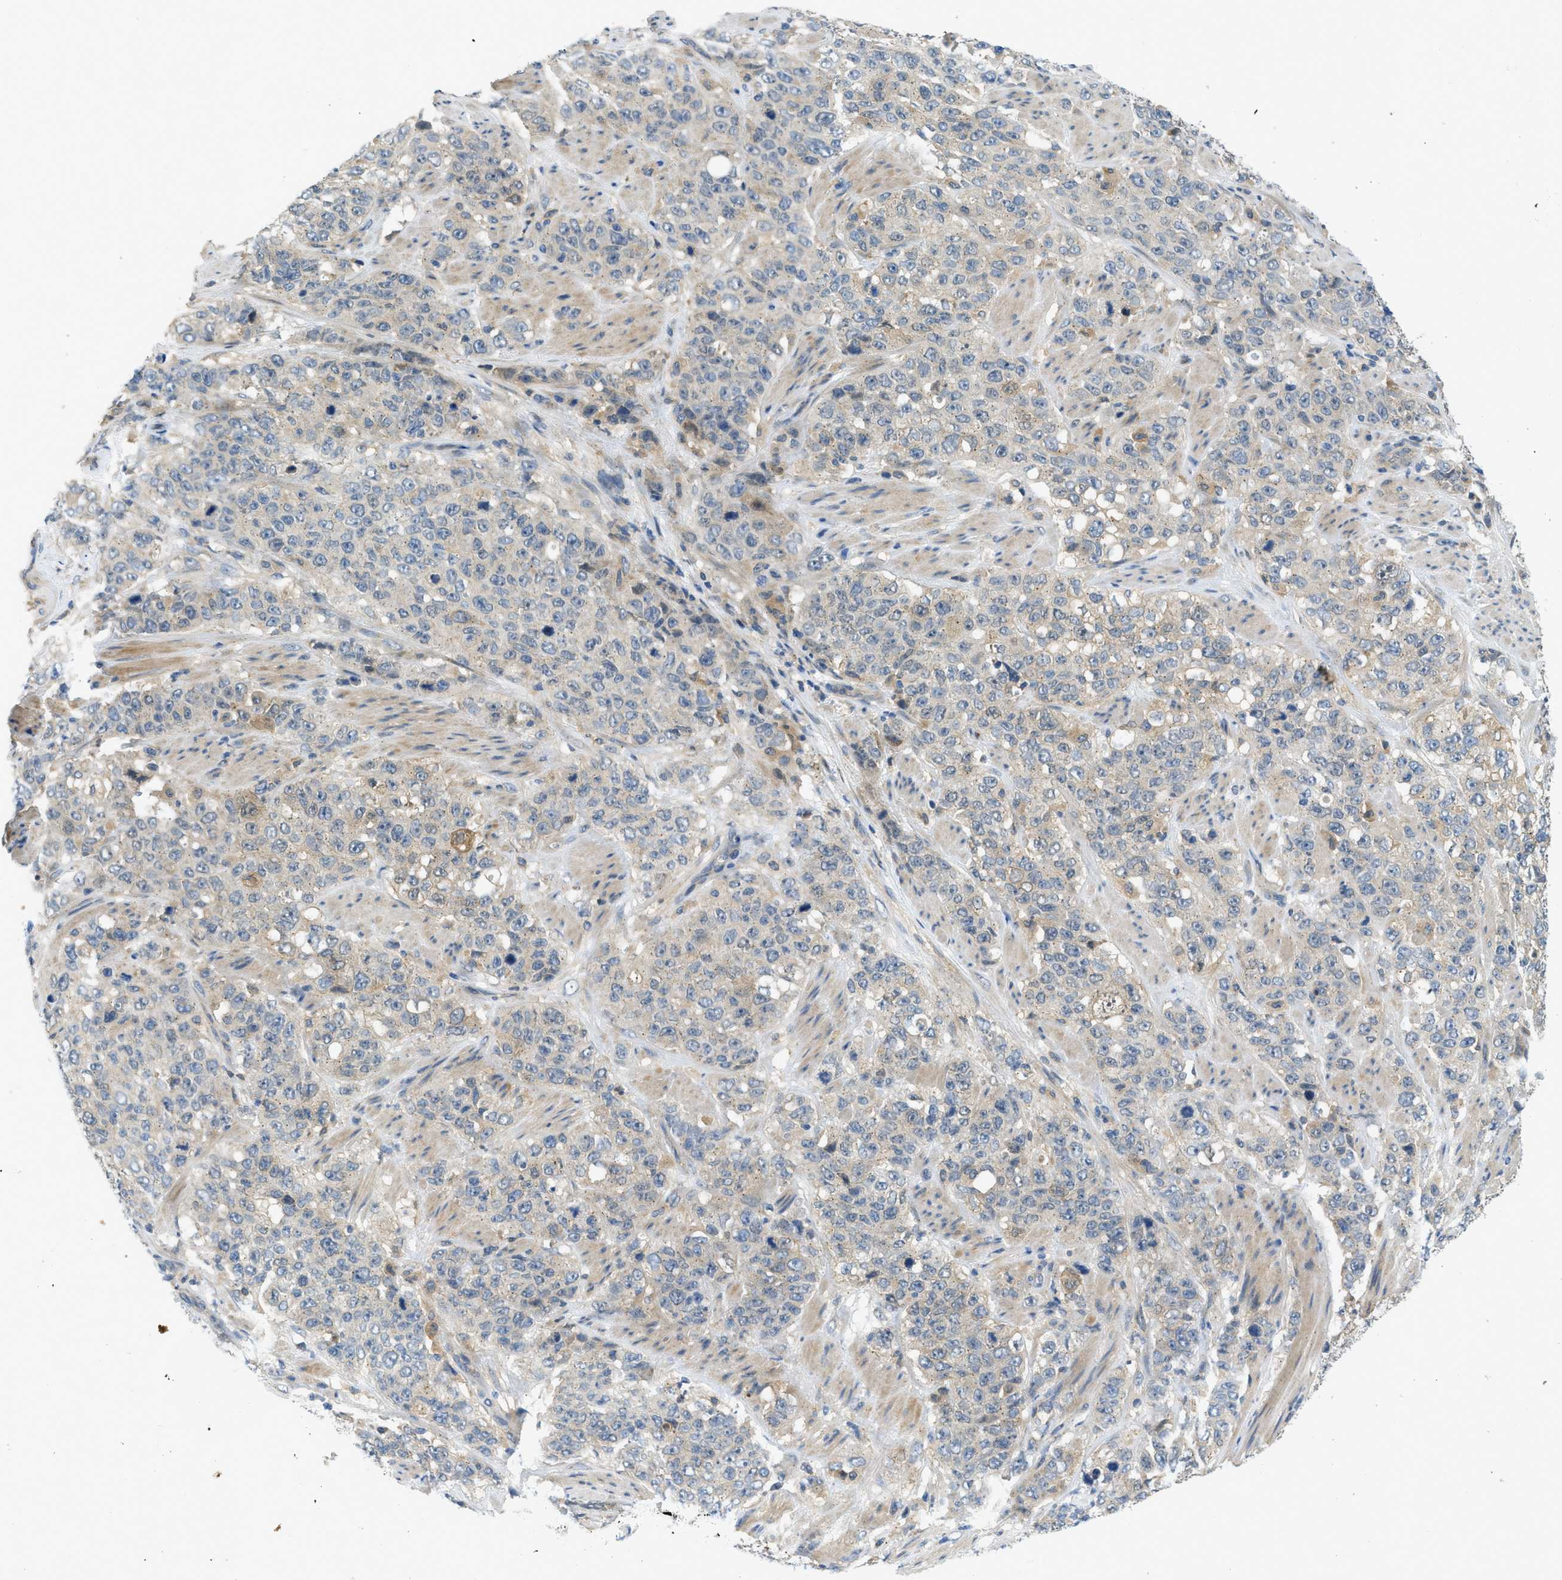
{"staining": {"intensity": "negative", "quantity": "none", "location": "none"}, "tissue": "stomach cancer", "cell_type": "Tumor cells", "image_type": "cancer", "snomed": [{"axis": "morphology", "description": "Adenocarcinoma, NOS"}, {"axis": "topography", "description": "Stomach"}], "caption": "DAB (3,3'-diaminobenzidine) immunohistochemical staining of human adenocarcinoma (stomach) shows no significant staining in tumor cells. Nuclei are stained in blue.", "gene": "RIPK2", "patient": {"sex": "male", "age": 48}}